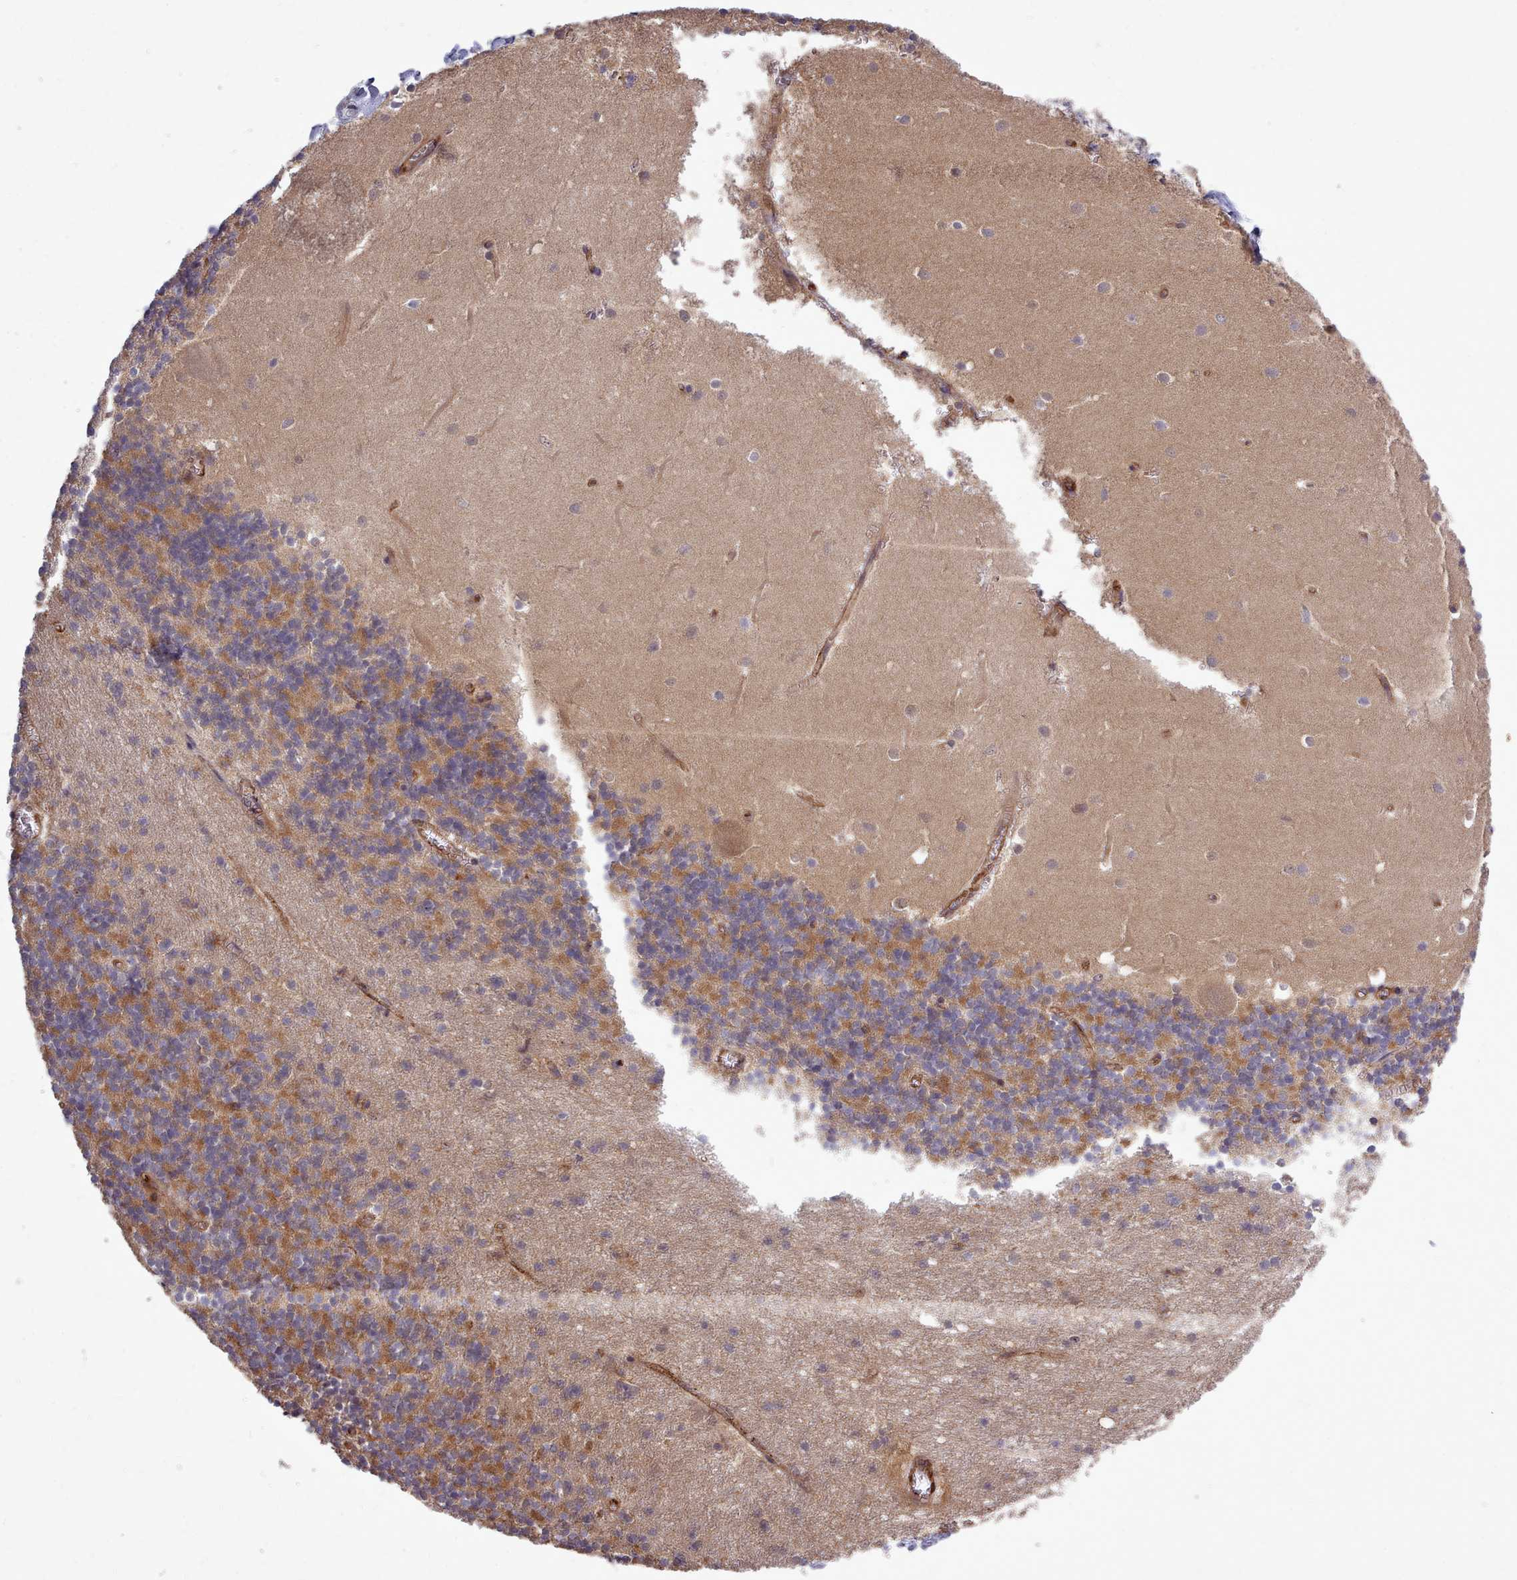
{"staining": {"intensity": "moderate", "quantity": ">75%", "location": "cytoplasmic/membranous"}, "tissue": "cerebellum", "cell_type": "Cells in granular layer", "image_type": "normal", "snomed": [{"axis": "morphology", "description": "Normal tissue, NOS"}, {"axis": "topography", "description": "Cerebellum"}], "caption": "Protein expression by IHC reveals moderate cytoplasmic/membranous staining in approximately >75% of cells in granular layer in benign cerebellum. (DAB (3,3'-diaminobenzidine) IHC, brown staining for protein, blue staining for nuclei).", "gene": "STUB1", "patient": {"sex": "male", "age": 54}}